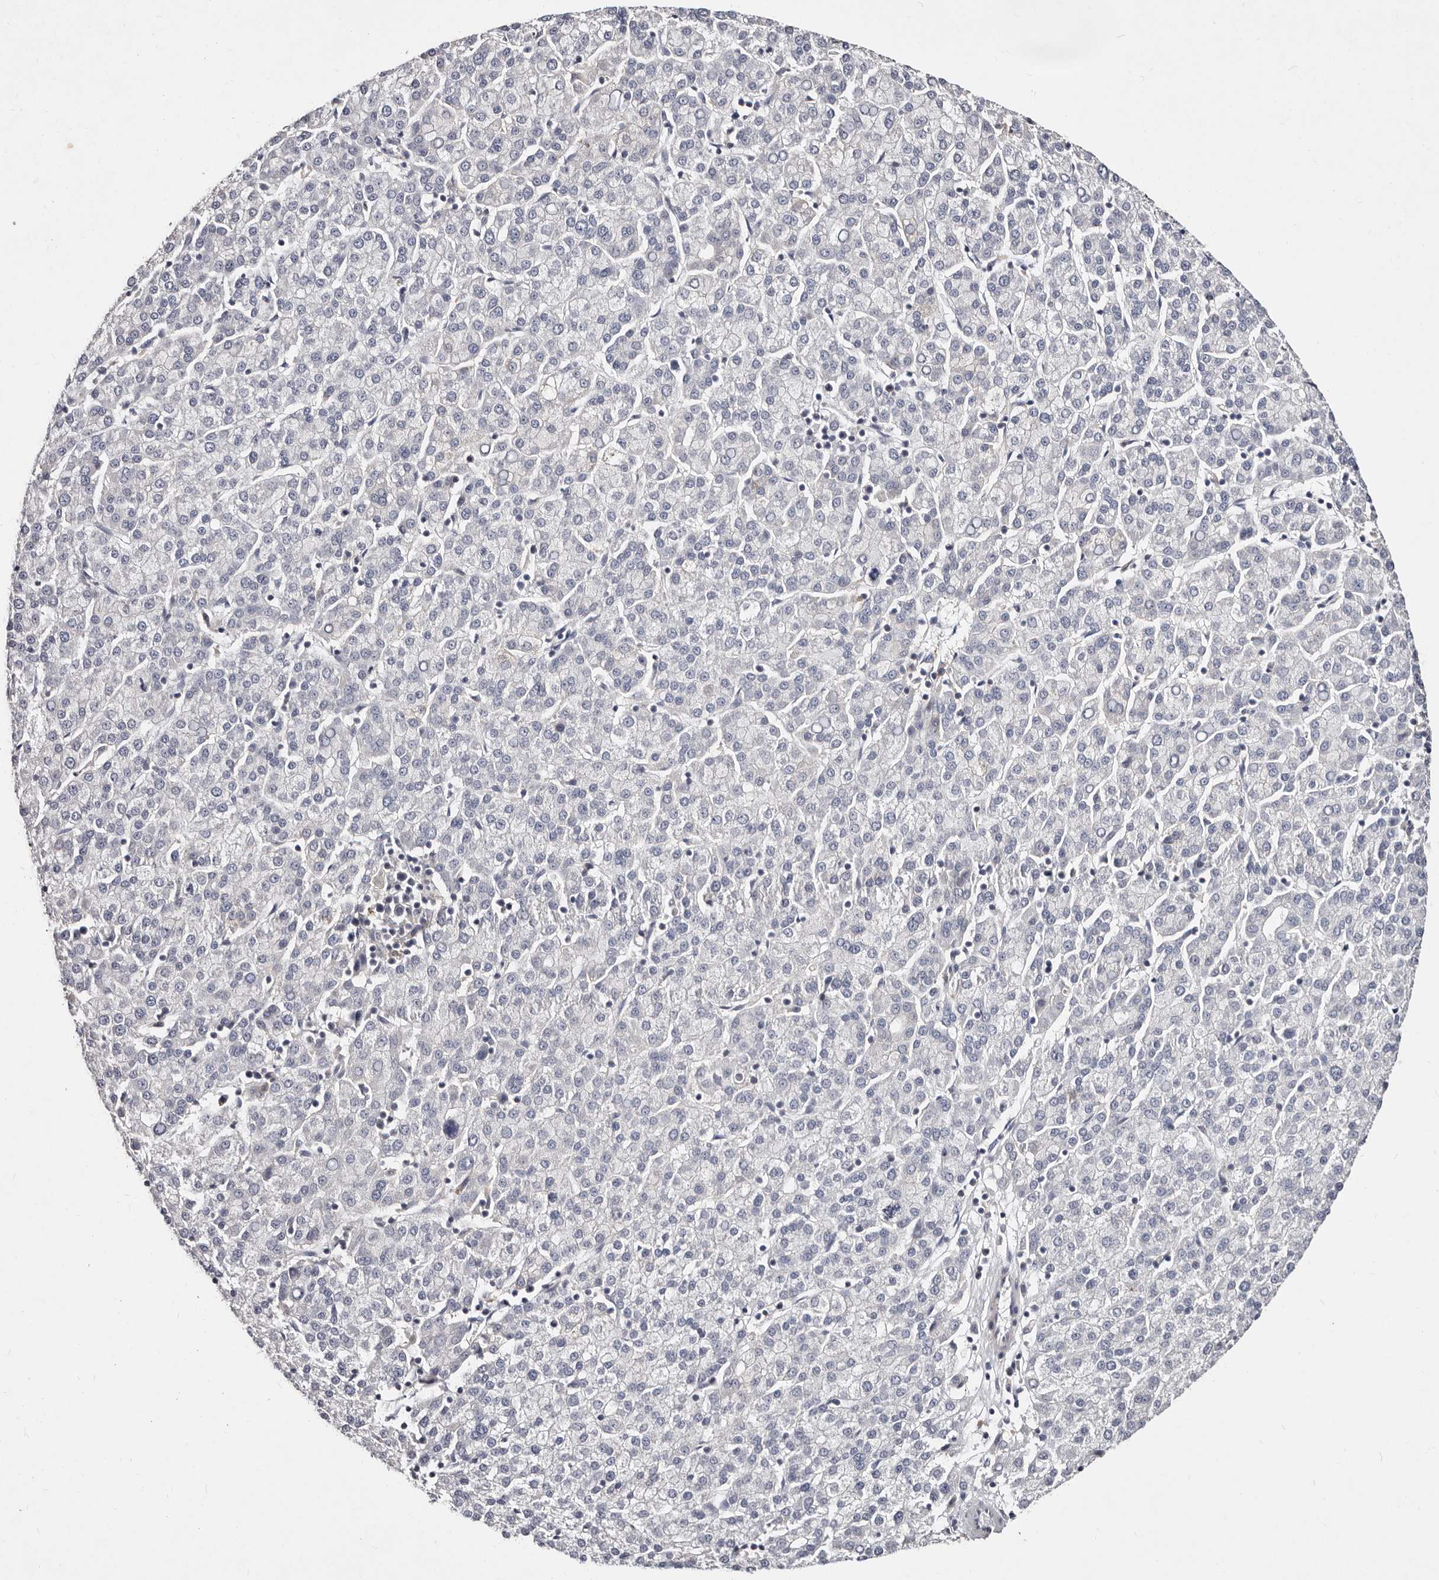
{"staining": {"intensity": "negative", "quantity": "none", "location": "none"}, "tissue": "liver cancer", "cell_type": "Tumor cells", "image_type": "cancer", "snomed": [{"axis": "morphology", "description": "Carcinoma, Hepatocellular, NOS"}, {"axis": "topography", "description": "Liver"}], "caption": "Immunohistochemistry micrograph of human liver hepatocellular carcinoma stained for a protein (brown), which exhibits no positivity in tumor cells. (DAB IHC visualized using brightfield microscopy, high magnification).", "gene": "MRPS33", "patient": {"sex": "female", "age": 58}}